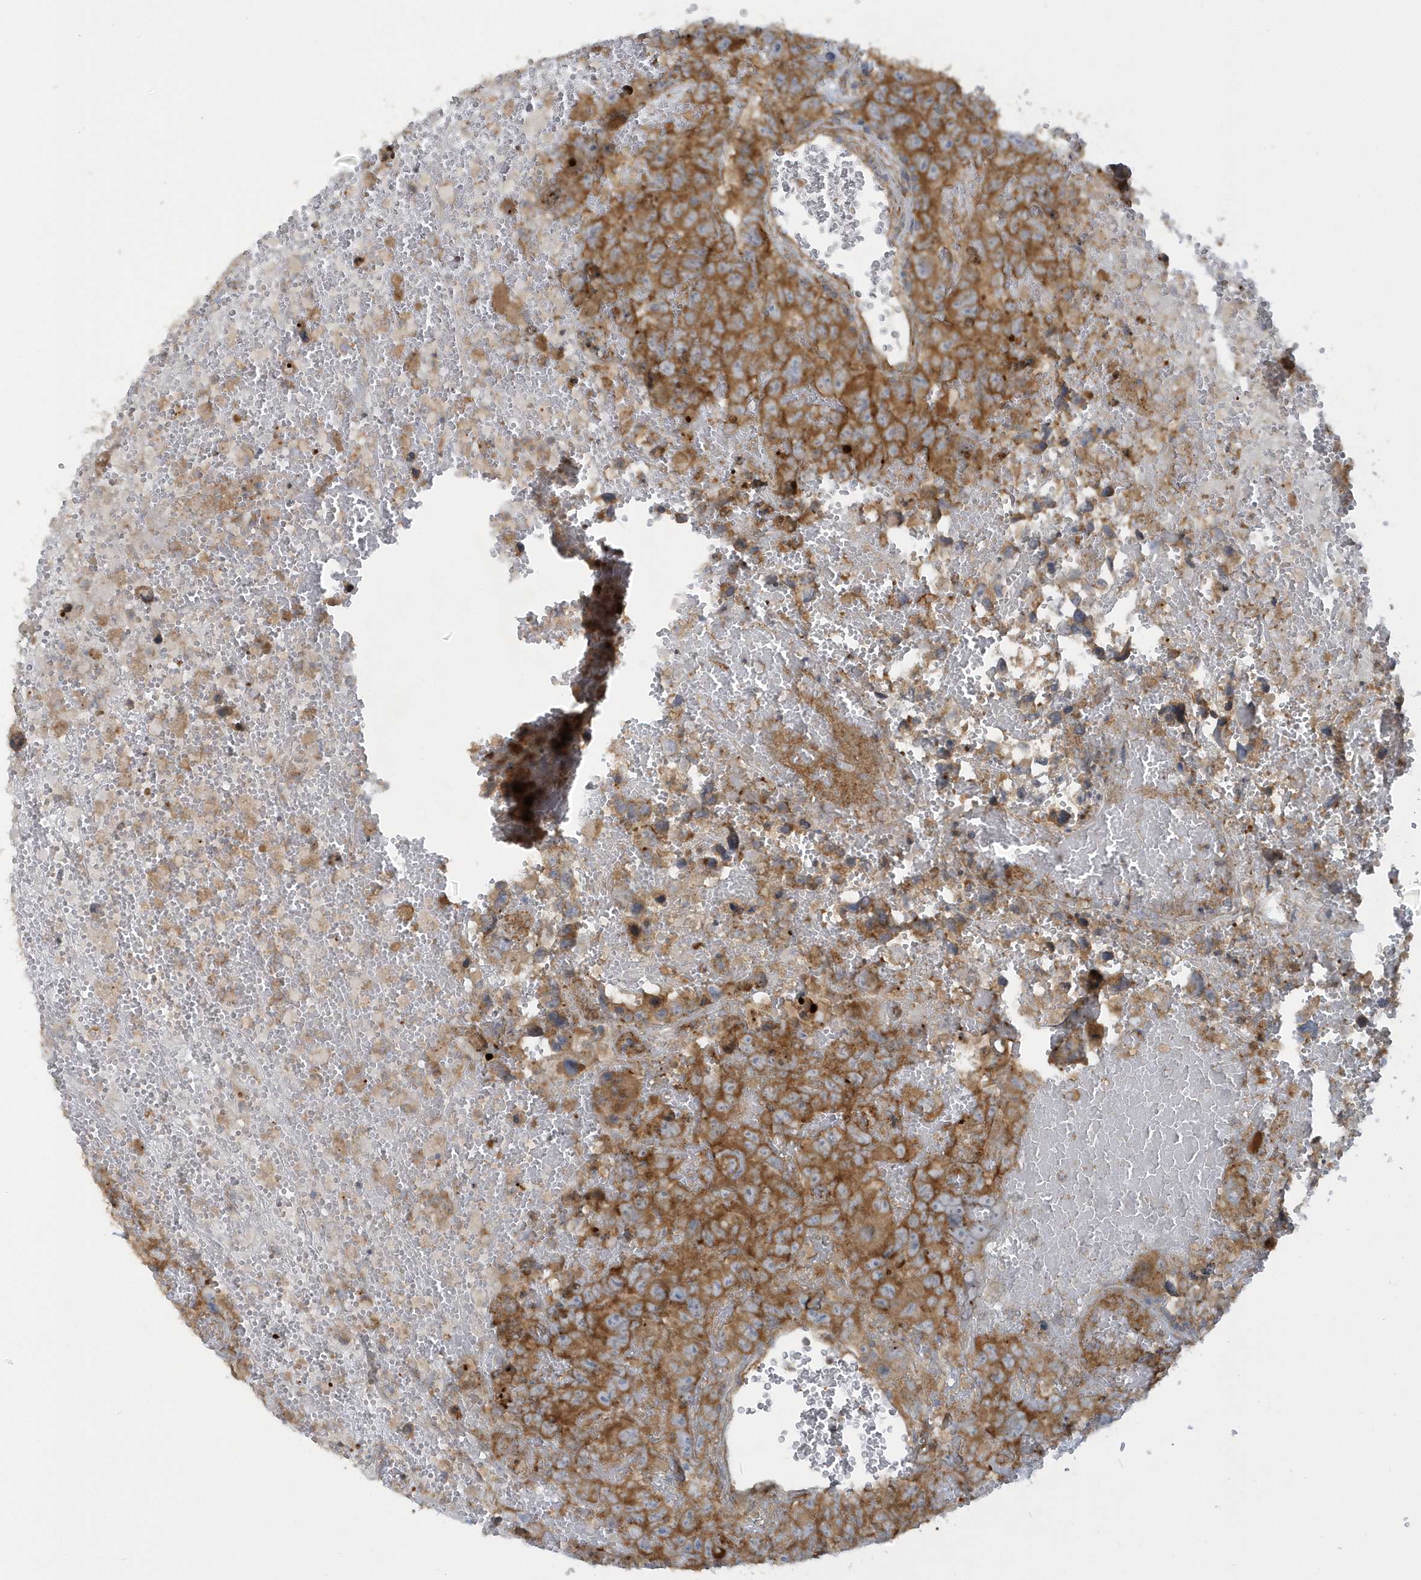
{"staining": {"intensity": "moderate", "quantity": ">75%", "location": "cytoplasmic/membranous"}, "tissue": "testis cancer", "cell_type": "Tumor cells", "image_type": "cancer", "snomed": [{"axis": "morphology", "description": "Carcinoma, Embryonal, NOS"}, {"axis": "topography", "description": "Testis"}], "caption": "Protein staining reveals moderate cytoplasmic/membranous positivity in approximately >75% of tumor cells in testis cancer (embryonal carcinoma). The staining was performed using DAB to visualize the protein expression in brown, while the nuclei were stained in blue with hematoxylin (Magnification: 20x).", "gene": "CNOT10", "patient": {"sex": "male", "age": 45}}